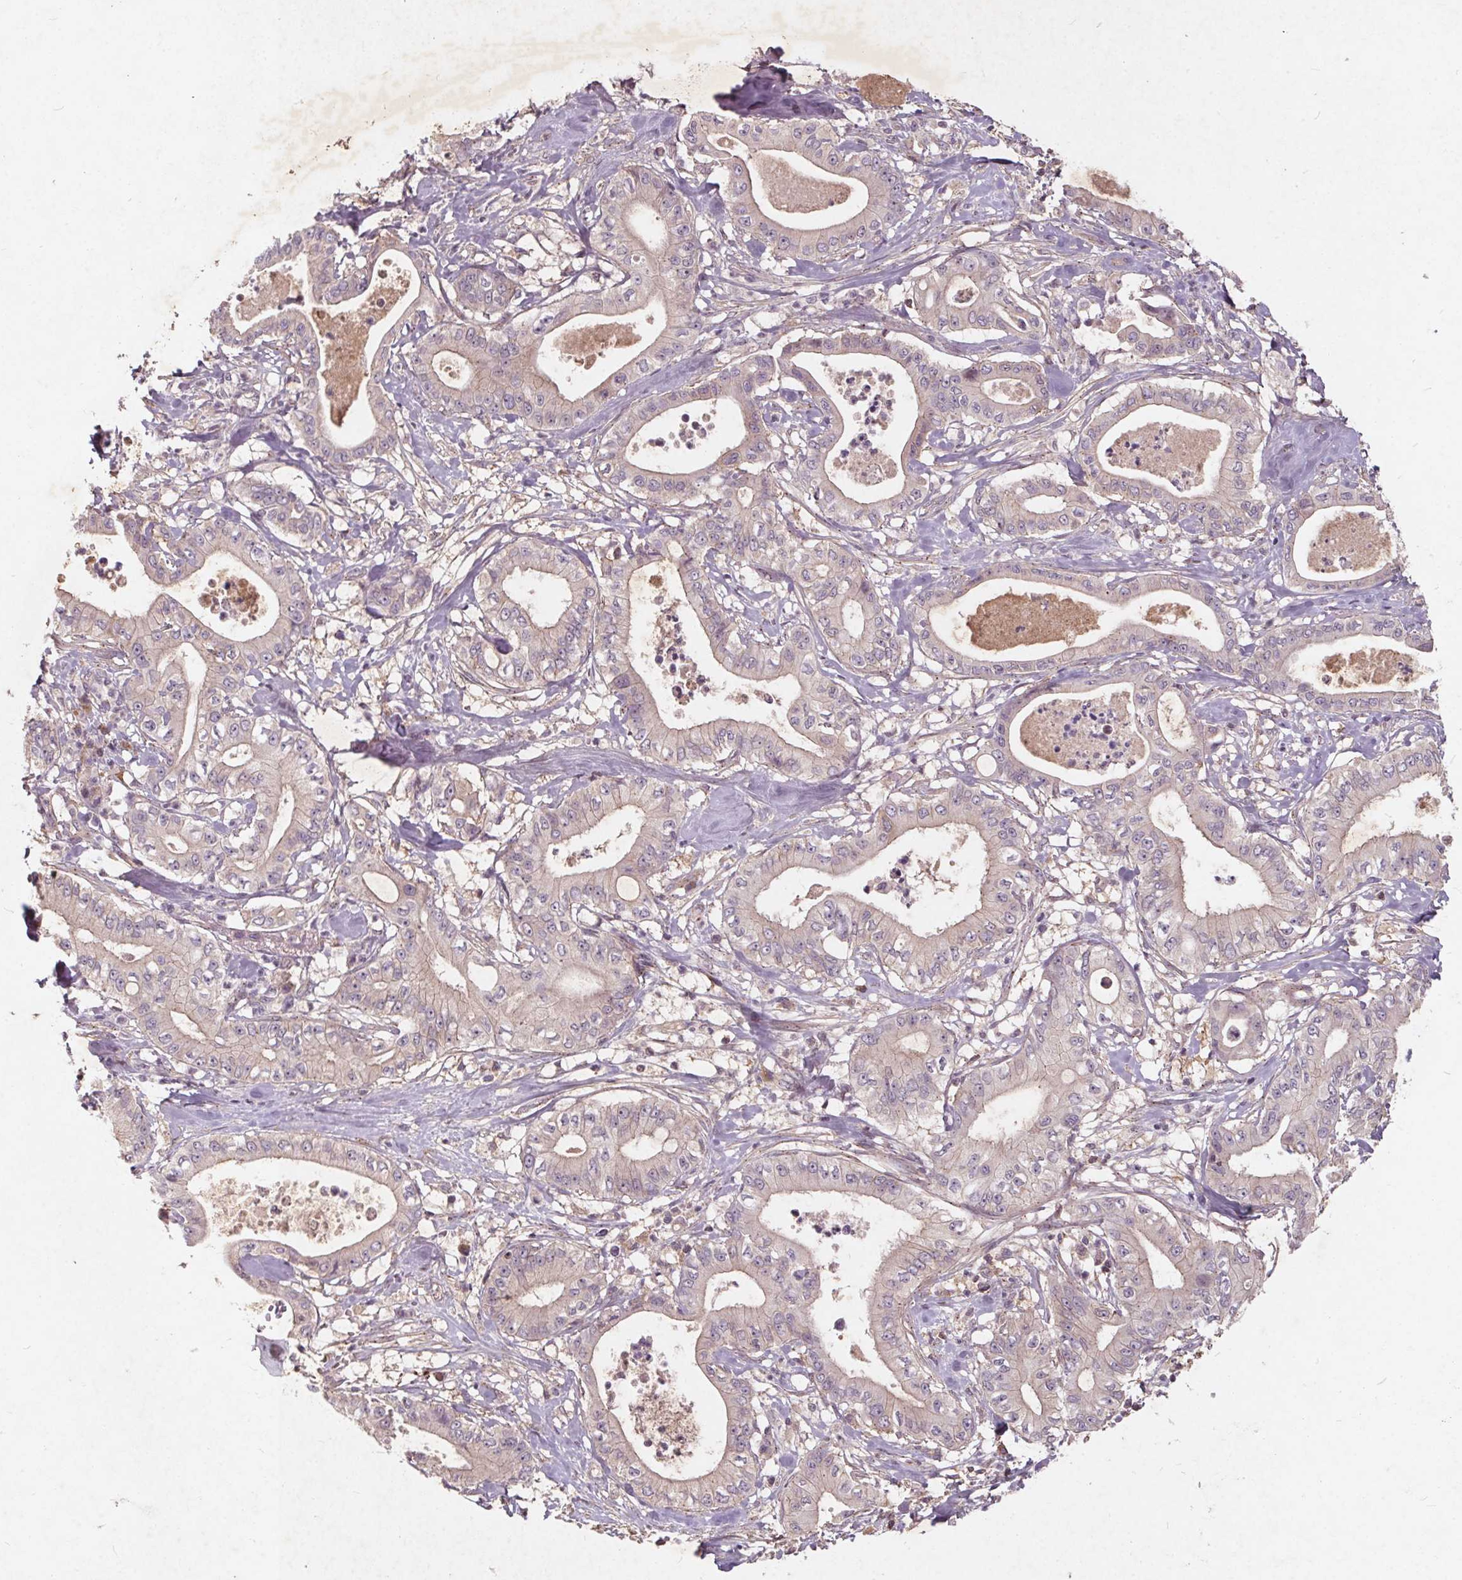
{"staining": {"intensity": "negative", "quantity": "none", "location": "none"}, "tissue": "pancreatic cancer", "cell_type": "Tumor cells", "image_type": "cancer", "snomed": [{"axis": "morphology", "description": "Adenocarcinoma, NOS"}, {"axis": "topography", "description": "Pancreas"}], "caption": "Immunohistochemical staining of human pancreatic cancer shows no significant expression in tumor cells.", "gene": "CSNK1G2", "patient": {"sex": "male", "age": 71}}